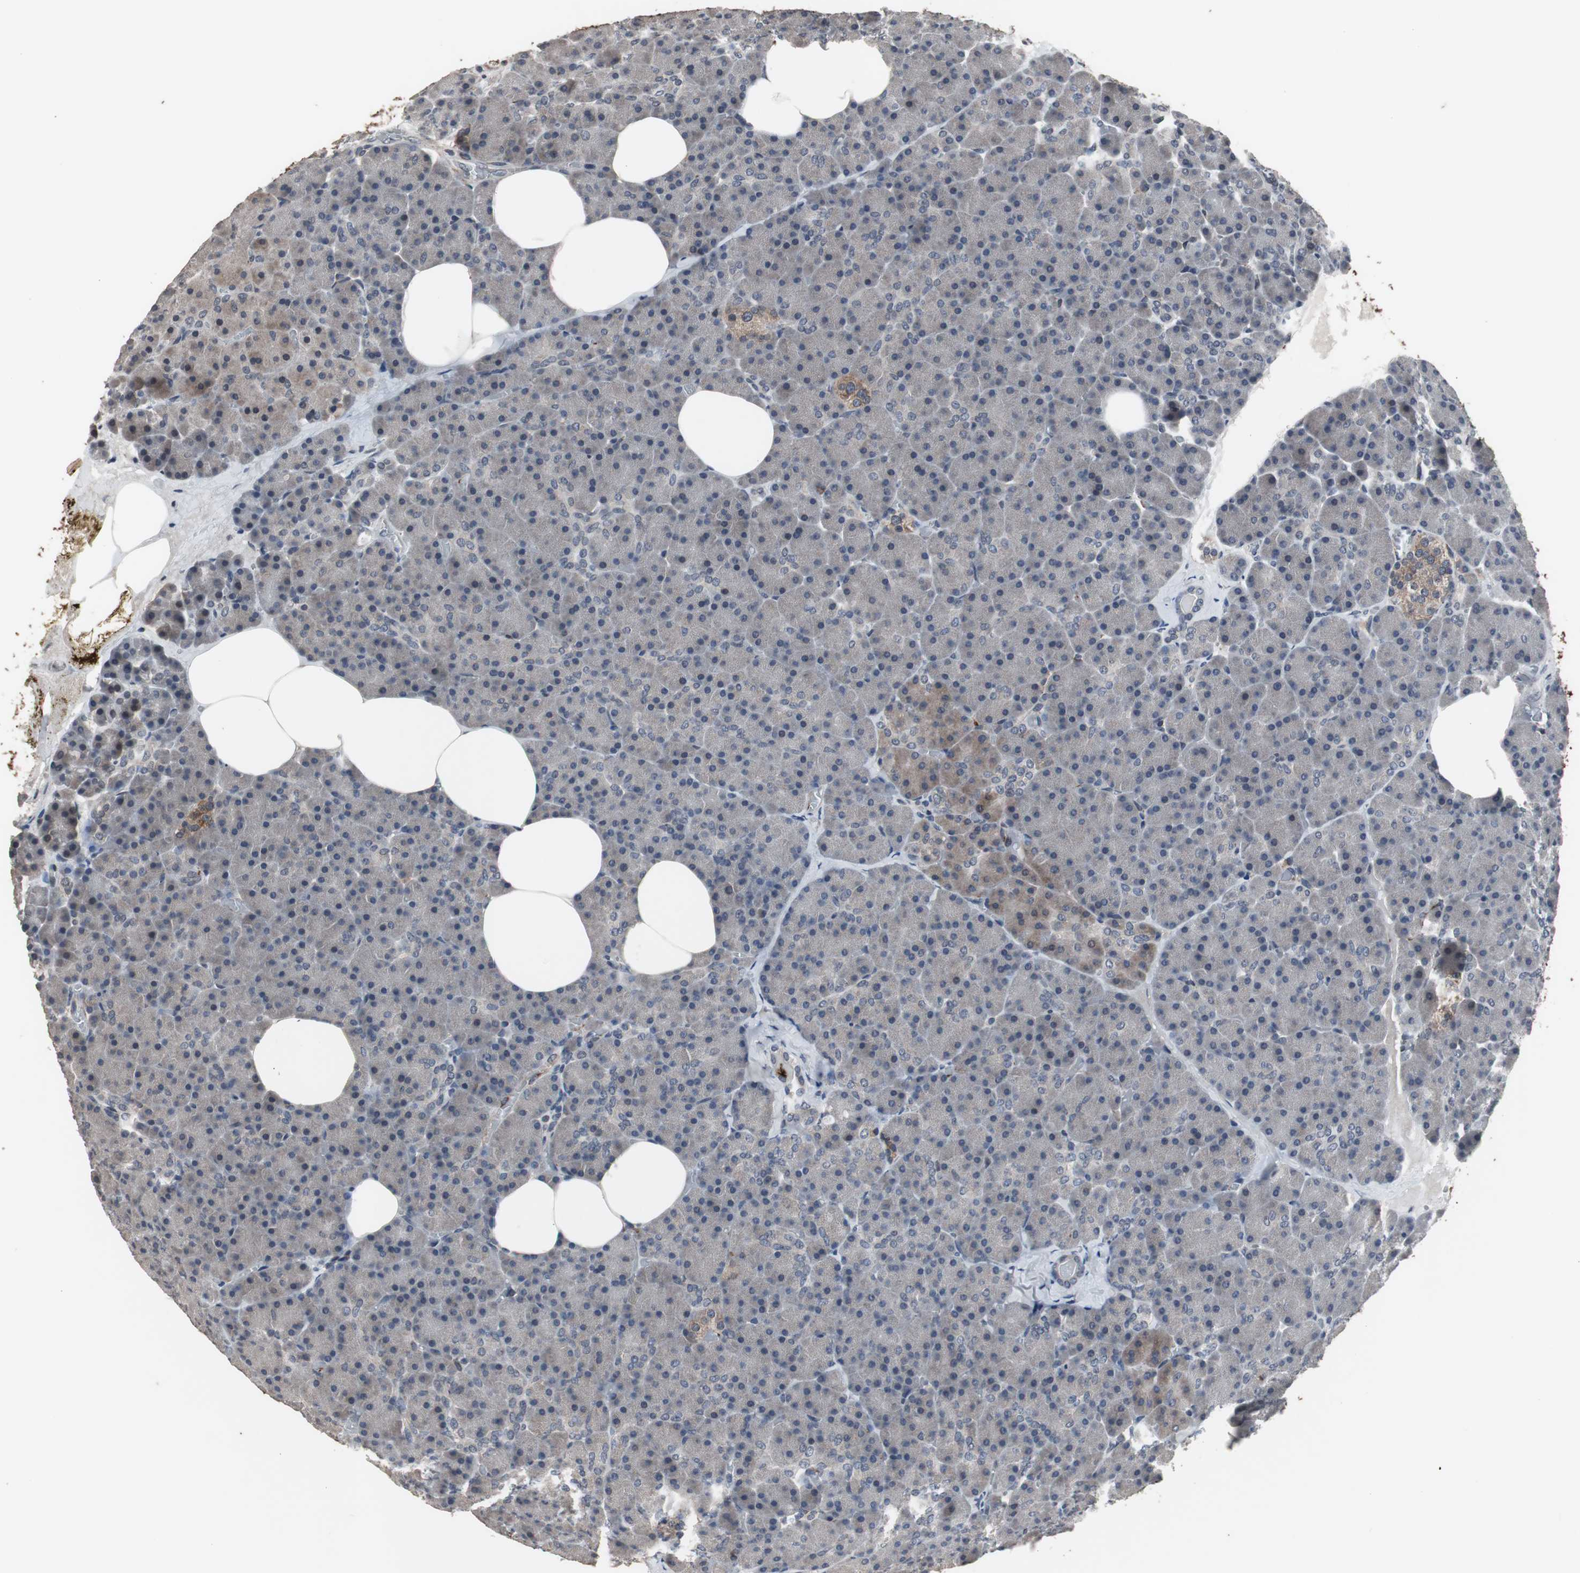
{"staining": {"intensity": "negative", "quantity": "none", "location": "none"}, "tissue": "pancreas", "cell_type": "Exocrine glandular cells", "image_type": "normal", "snomed": [{"axis": "morphology", "description": "Normal tissue, NOS"}, {"axis": "topography", "description": "Pancreas"}], "caption": "This histopathology image is of unremarkable pancreas stained with IHC to label a protein in brown with the nuclei are counter-stained blue. There is no expression in exocrine glandular cells.", "gene": "CRADD", "patient": {"sex": "female", "age": 35}}